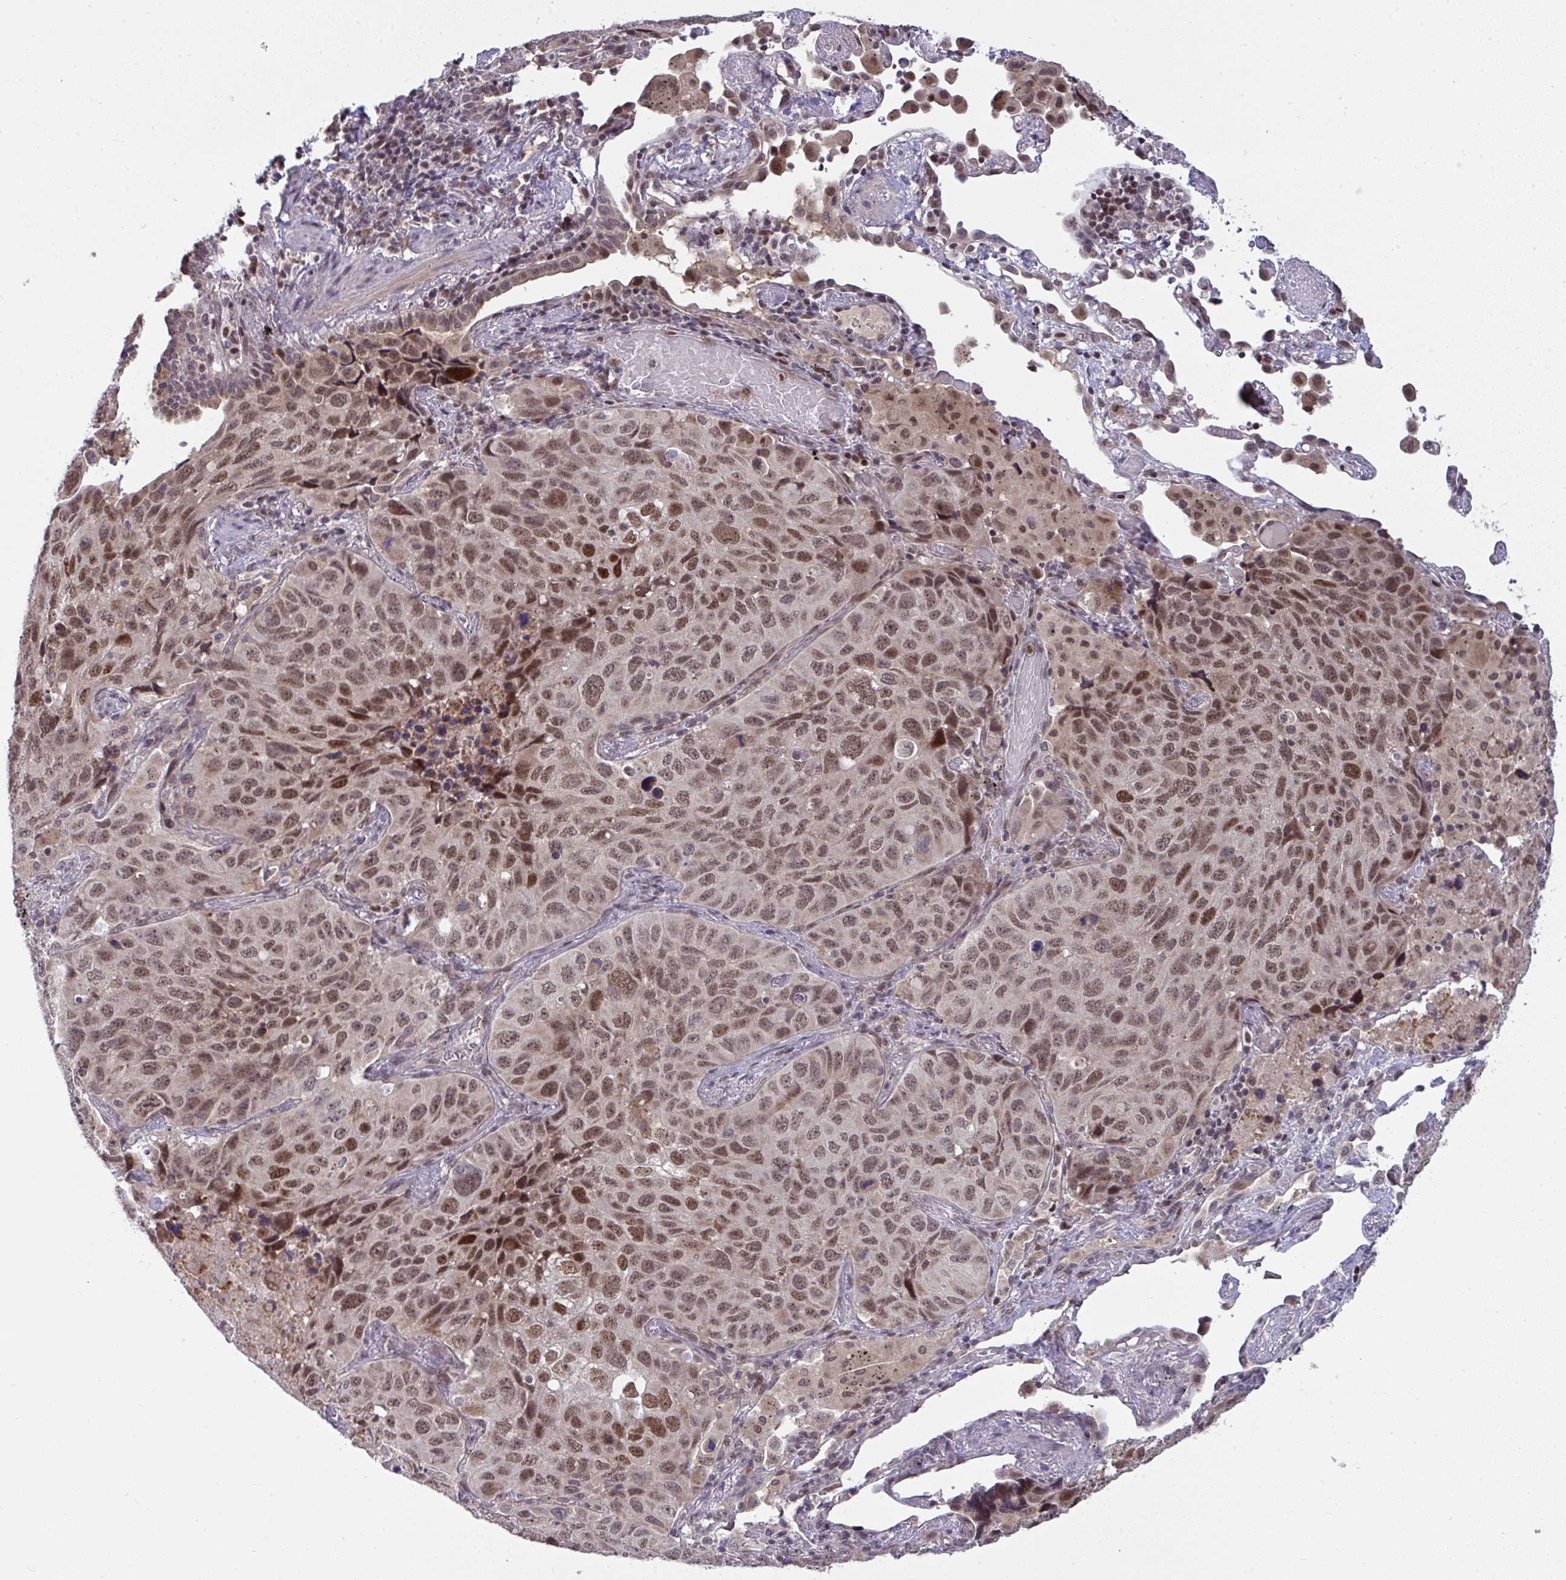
{"staining": {"intensity": "moderate", "quantity": ">75%", "location": "nuclear"}, "tissue": "lung cancer", "cell_type": "Tumor cells", "image_type": "cancer", "snomed": [{"axis": "morphology", "description": "Squamous cell carcinoma, NOS"}, {"axis": "topography", "description": "Lung"}], "caption": "Human lung cancer (squamous cell carcinoma) stained with a brown dye displays moderate nuclear positive positivity in approximately >75% of tumor cells.", "gene": "KLF2", "patient": {"sex": "male", "age": 60}}